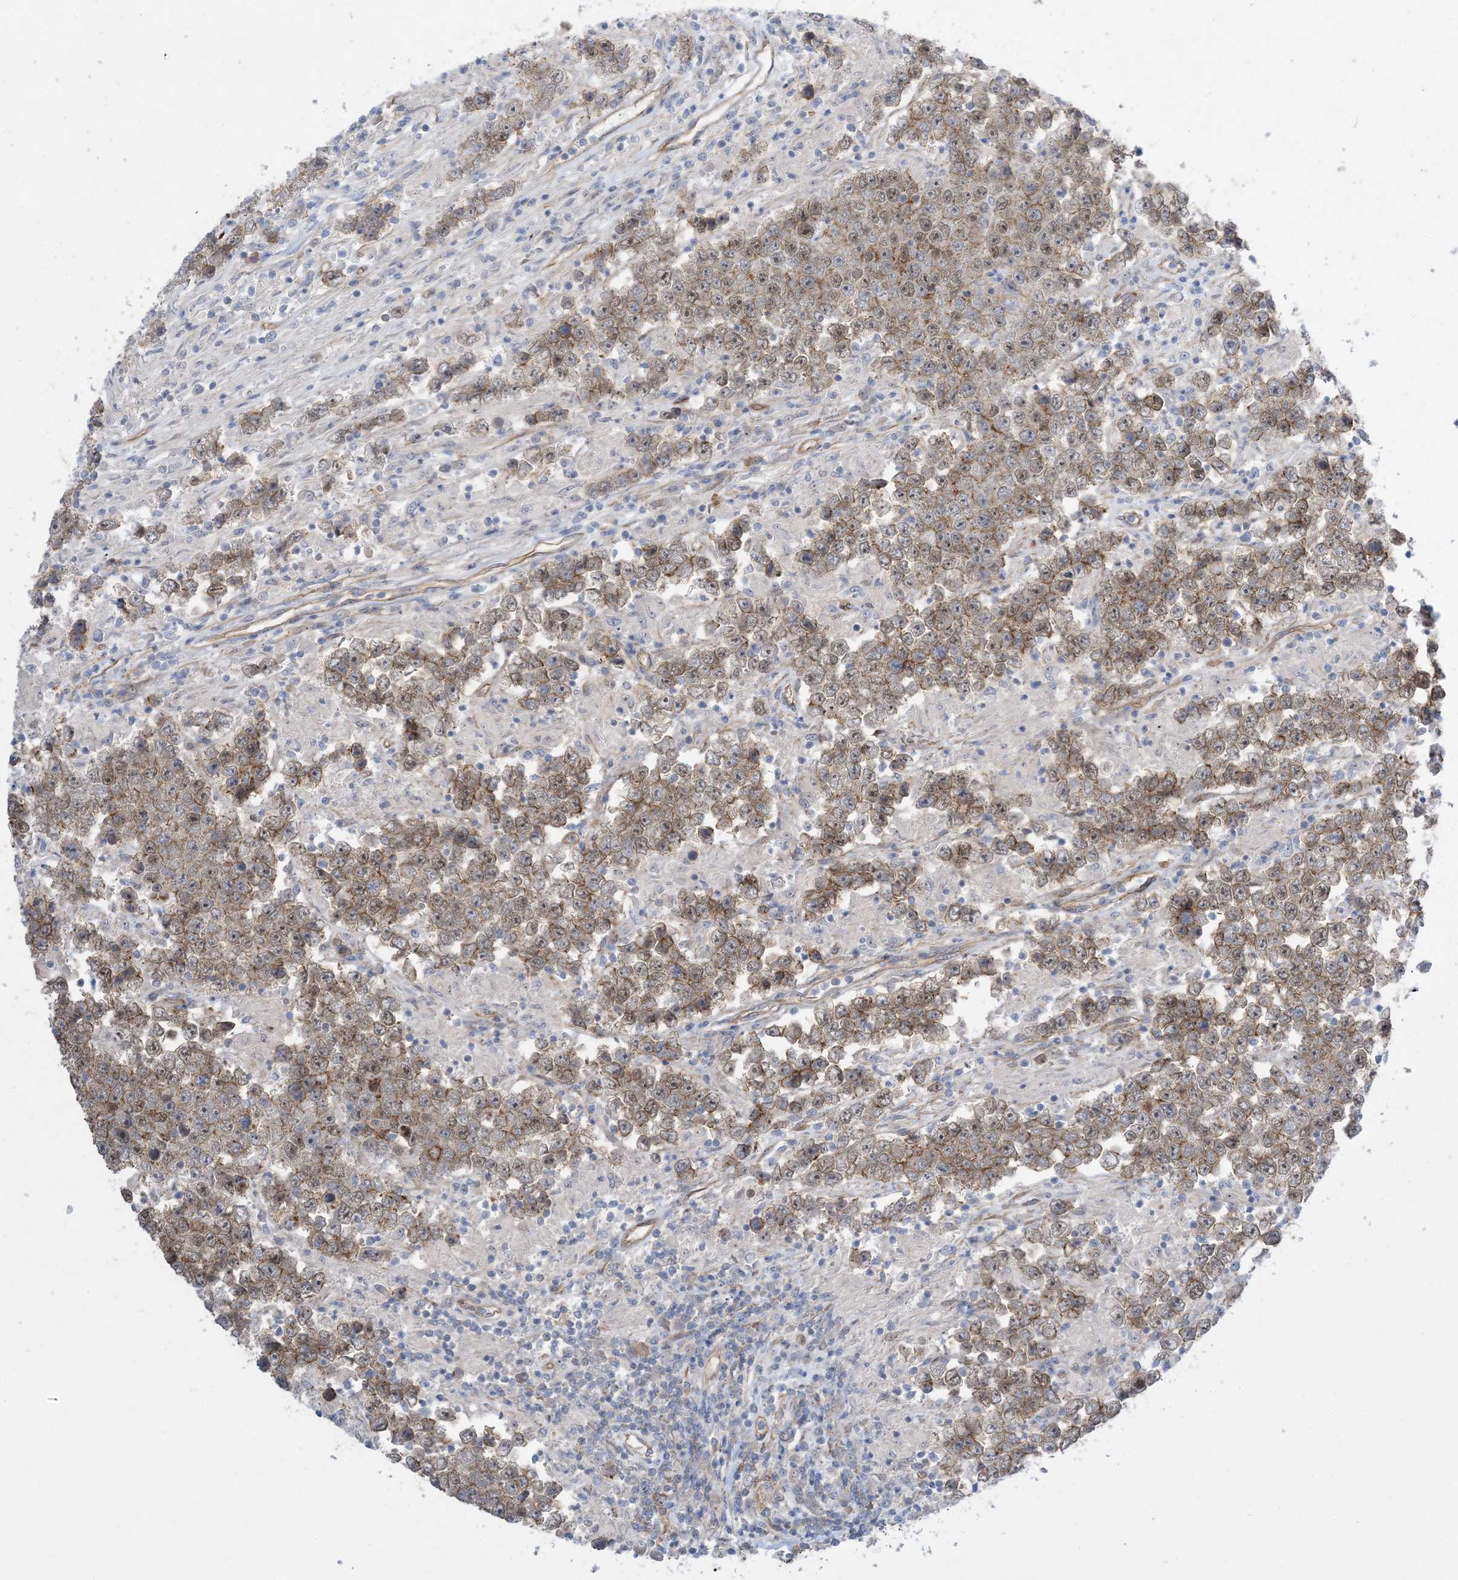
{"staining": {"intensity": "moderate", "quantity": ">75%", "location": "cytoplasmic/membranous"}, "tissue": "testis cancer", "cell_type": "Tumor cells", "image_type": "cancer", "snomed": [{"axis": "morphology", "description": "Normal tissue, NOS"}, {"axis": "morphology", "description": "Urothelial carcinoma, High grade"}, {"axis": "morphology", "description": "Seminoma, NOS"}, {"axis": "morphology", "description": "Carcinoma, Embryonal, NOS"}, {"axis": "topography", "description": "Urinary bladder"}, {"axis": "topography", "description": "Testis"}], "caption": "About >75% of tumor cells in testis cancer (high-grade urothelial carcinoma) exhibit moderate cytoplasmic/membranous protein expression as visualized by brown immunohistochemical staining.", "gene": "AOC1", "patient": {"sex": "male", "age": 41}}